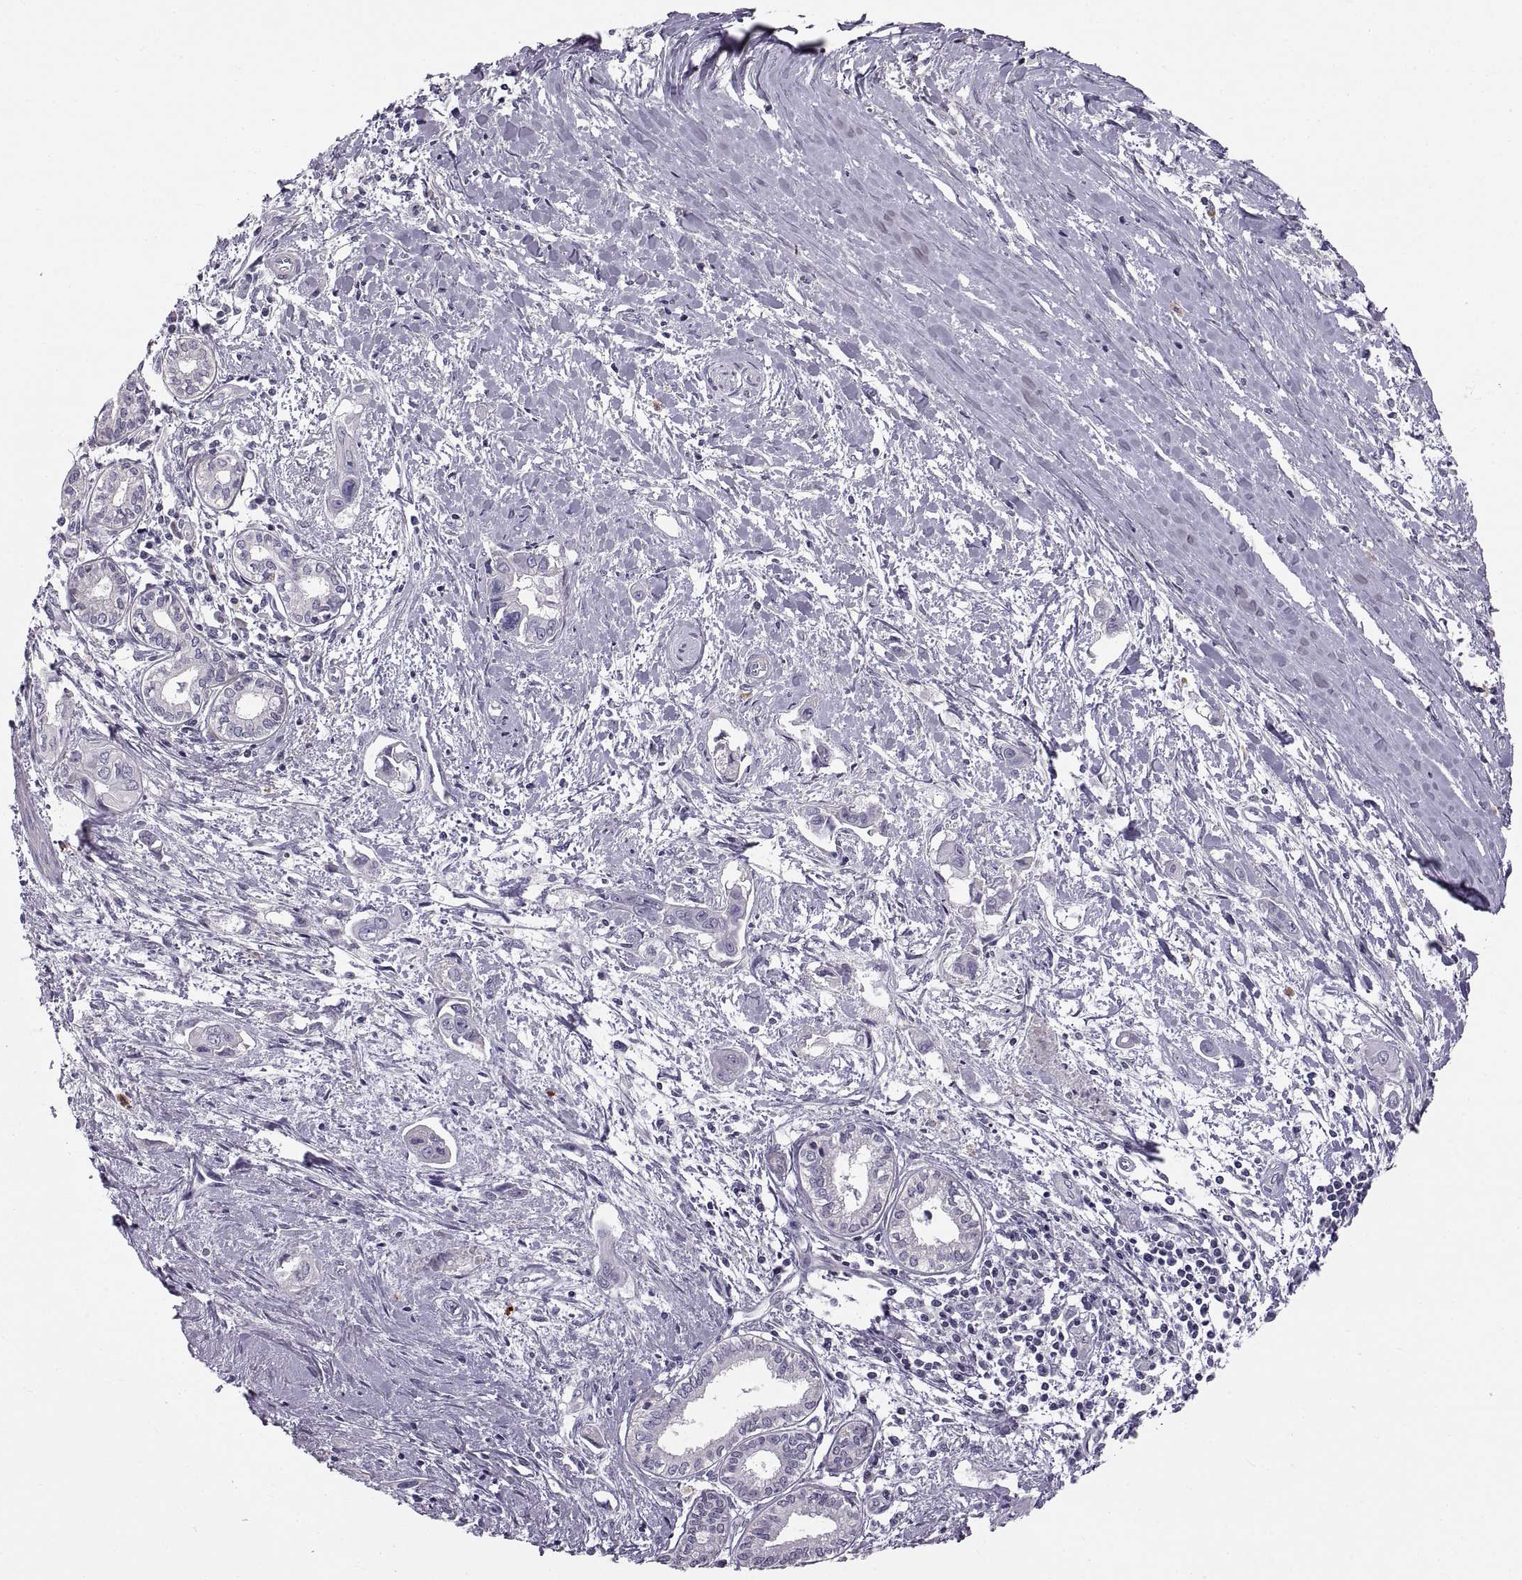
{"staining": {"intensity": "negative", "quantity": "none", "location": "none"}, "tissue": "pancreatic cancer", "cell_type": "Tumor cells", "image_type": "cancer", "snomed": [{"axis": "morphology", "description": "Adenocarcinoma, NOS"}, {"axis": "topography", "description": "Pancreas"}], "caption": "DAB immunohistochemical staining of pancreatic adenocarcinoma exhibits no significant expression in tumor cells.", "gene": "WFDC8", "patient": {"sex": "male", "age": 60}}